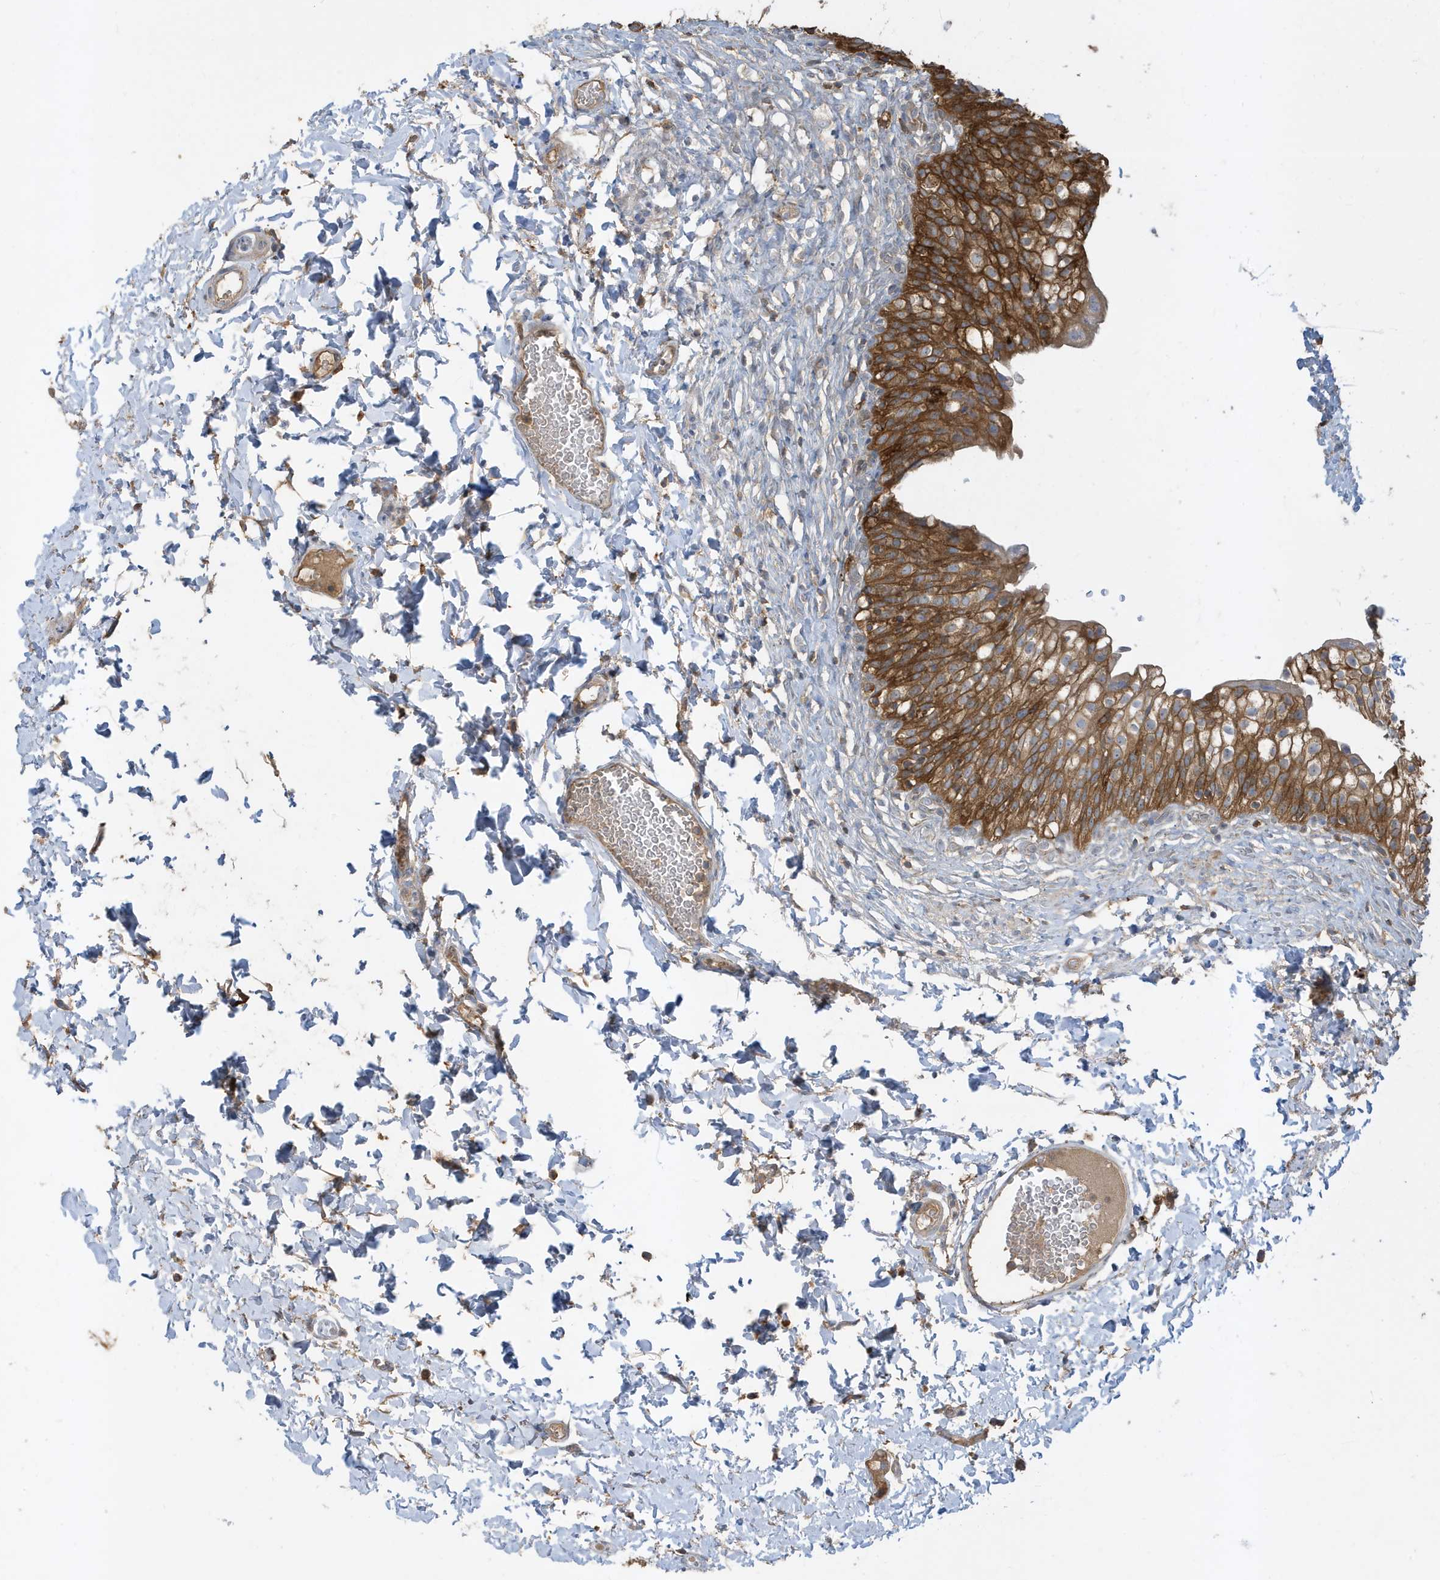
{"staining": {"intensity": "moderate", "quantity": ">75%", "location": "cytoplasmic/membranous"}, "tissue": "urinary bladder", "cell_type": "Urothelial cells", "image_type": "normal", "snomed": [{"axis": "morphology", "description": "Normal tissue, NOS"}, {"axis": "topography", "description": "Urinary bladder"}], "caption": "Immunohistochemistry (IHC) image of benign urinary bladder: human urinary bladder stained using IHC reveals medium levels of moderate protein expression localized specifically in the cytoplasmic/membranous of urothelial cells, appearing as a cytoplasmic/membranous brown color.", "gene": "ABTB1", "patient": {"sex": "male", "age": 55}}